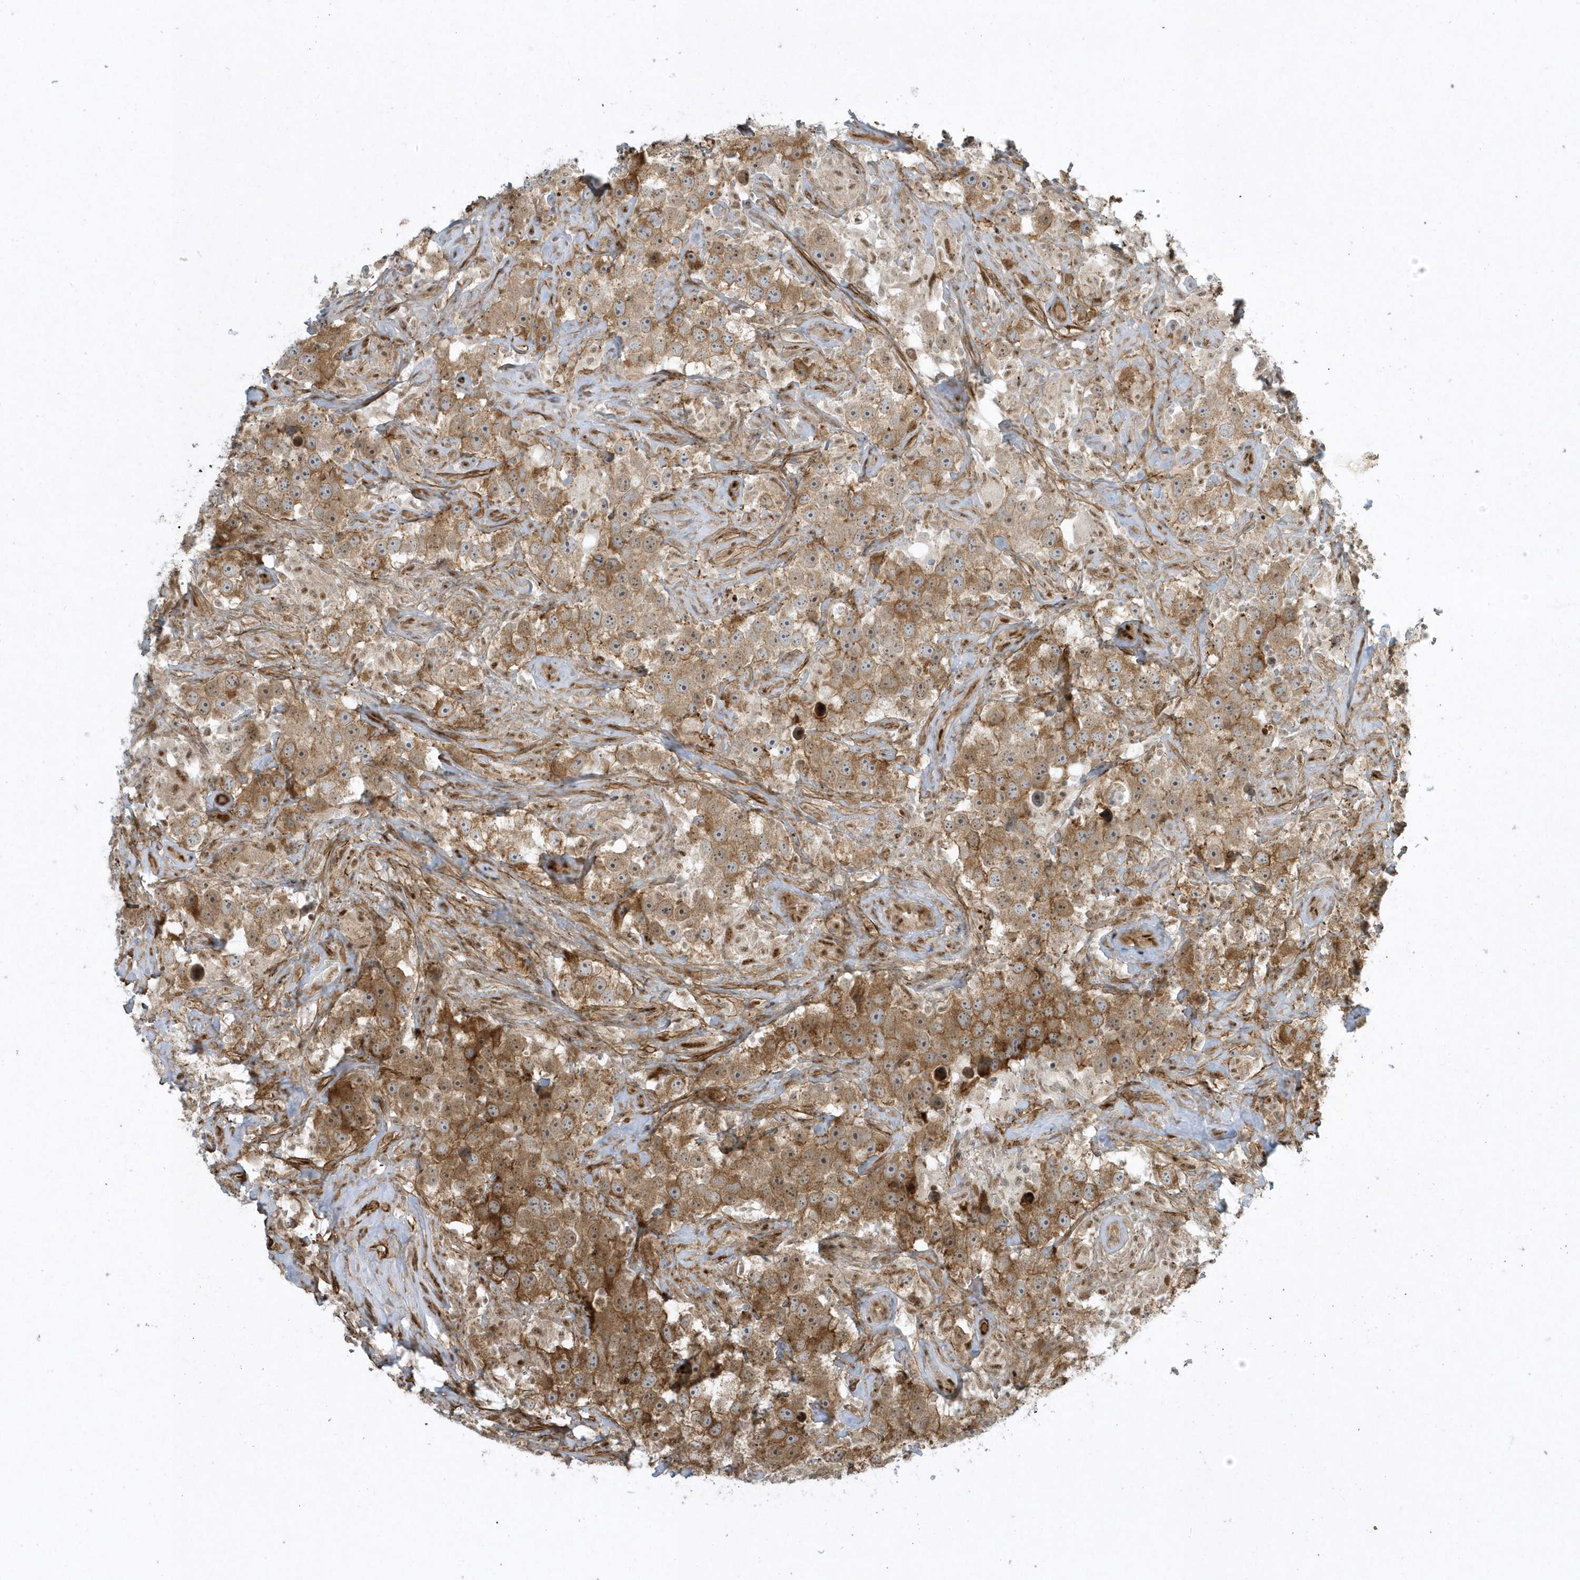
{"staining": {"intensity": "moderate", "quantity": ">75%", "location": "cytoplasmic/membranous,nuclear"}, "tissue": "testis cancer", "cell_type": "Tumor cells", "image_type": "cancer", "snomed": [{"axis": "morphology", "description": "Seminoma, NOS"}, {"axis": "topography", "description": "Testis"}], "caption": "Seminoma (testis) stained with DAB (3,3'-diaminobenzidine) IHC exhibits medium levels of moderate cytoplasmic/membranous and nuclear positivity in about >75% of tumor cells.", "gene": "MASP2", "patient": {"sex": "male", "age": 49}}